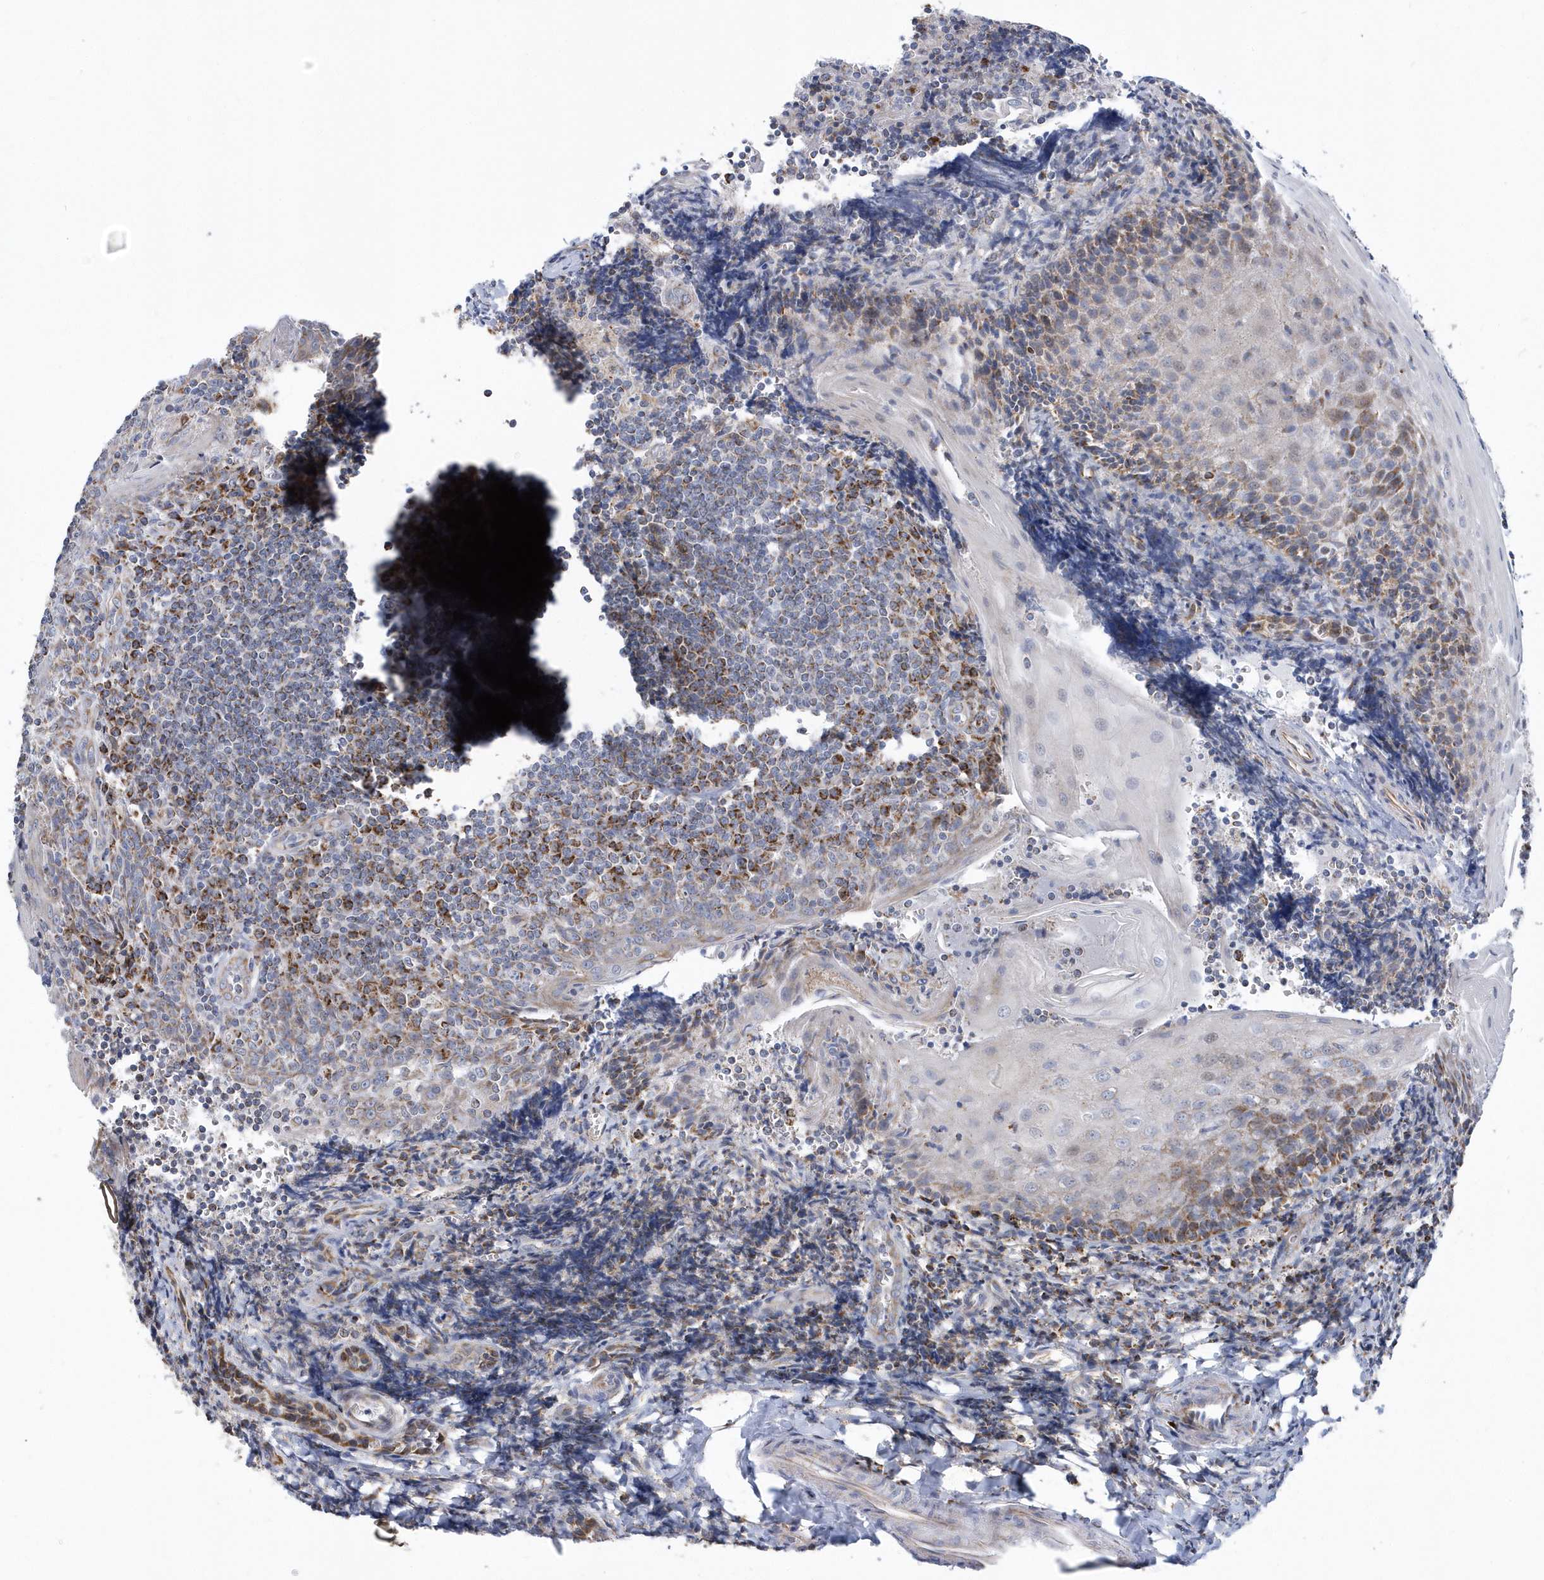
{"staining": {"intensity": "moderate", "quantity": "25%-75%", "location": "cytoplasmic/membranous"}, "tissue": "tonsil", "cell_type": "Germinal center cells", "image_type": "normal", "snomed": [{"axis": "morphology", "description": "Normal tissue, NOS"}, {"axis": "topography", "description": "Tonsil"}], "caption": "The image reveals a brown stain indicating the presence of a protein in the cytoplasmic/membranous of germinal center cells in tonsil. (Brightfield microscopy of DAB IHC at high magnification).", "gene": "VWA5B2", "patient": {"sex": "male", "age": 27}}